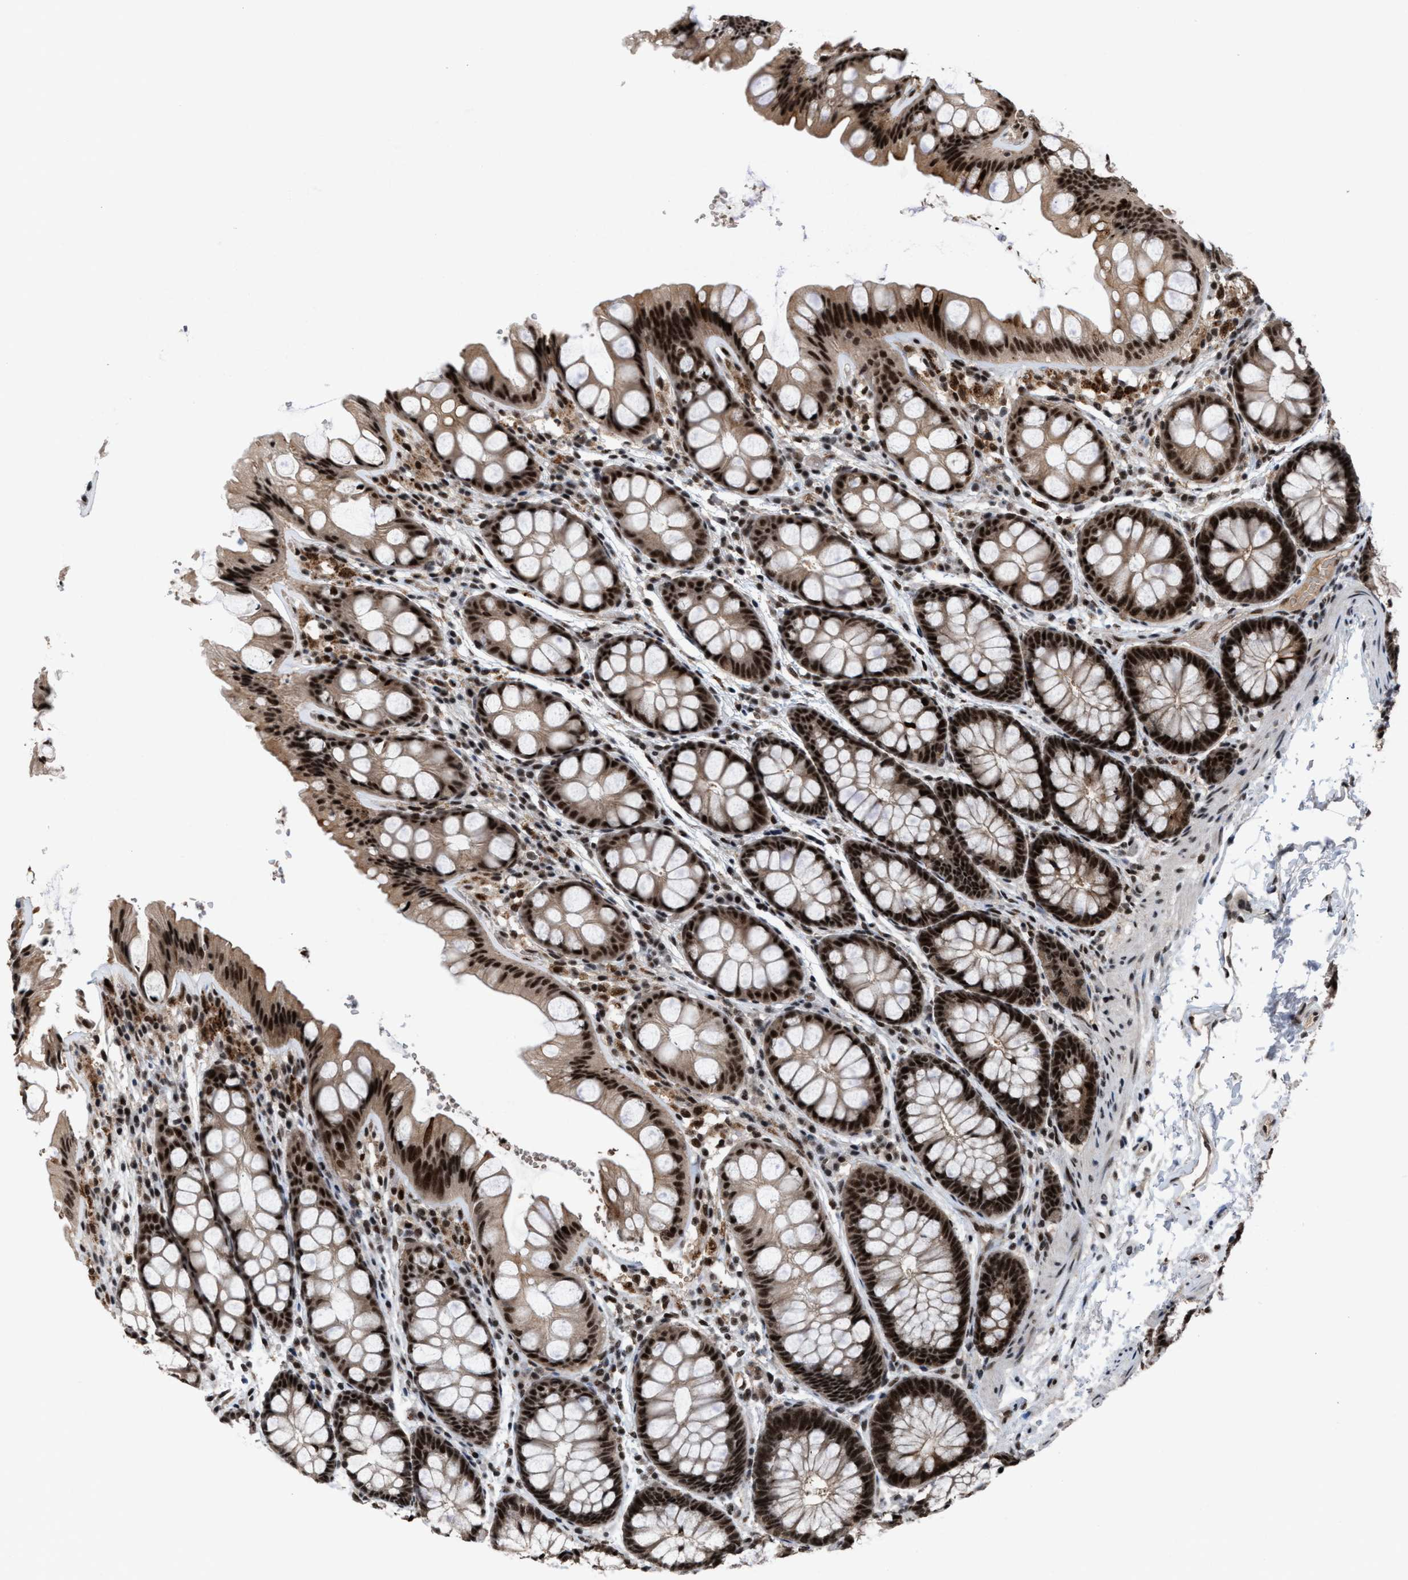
{"staining": {"intensity": "moderate", "quantity": ">75%", "location": "nuclear"}, "tissue": "colon", "cell_type": "Endothelial cells", "image_type": "normal", "snomed": [{"axis": "morphology", "description": "Normal tissue, NOS"}, {"axis": "topography", "description": "Colon"}], "caption": "IHC (DAB) staining of normal human colon reveals moderate nuclear protein staining in about >75% of endothelial cells.", "gene": "PRPF4", "patient": {"sex": "male", "age": 47}}